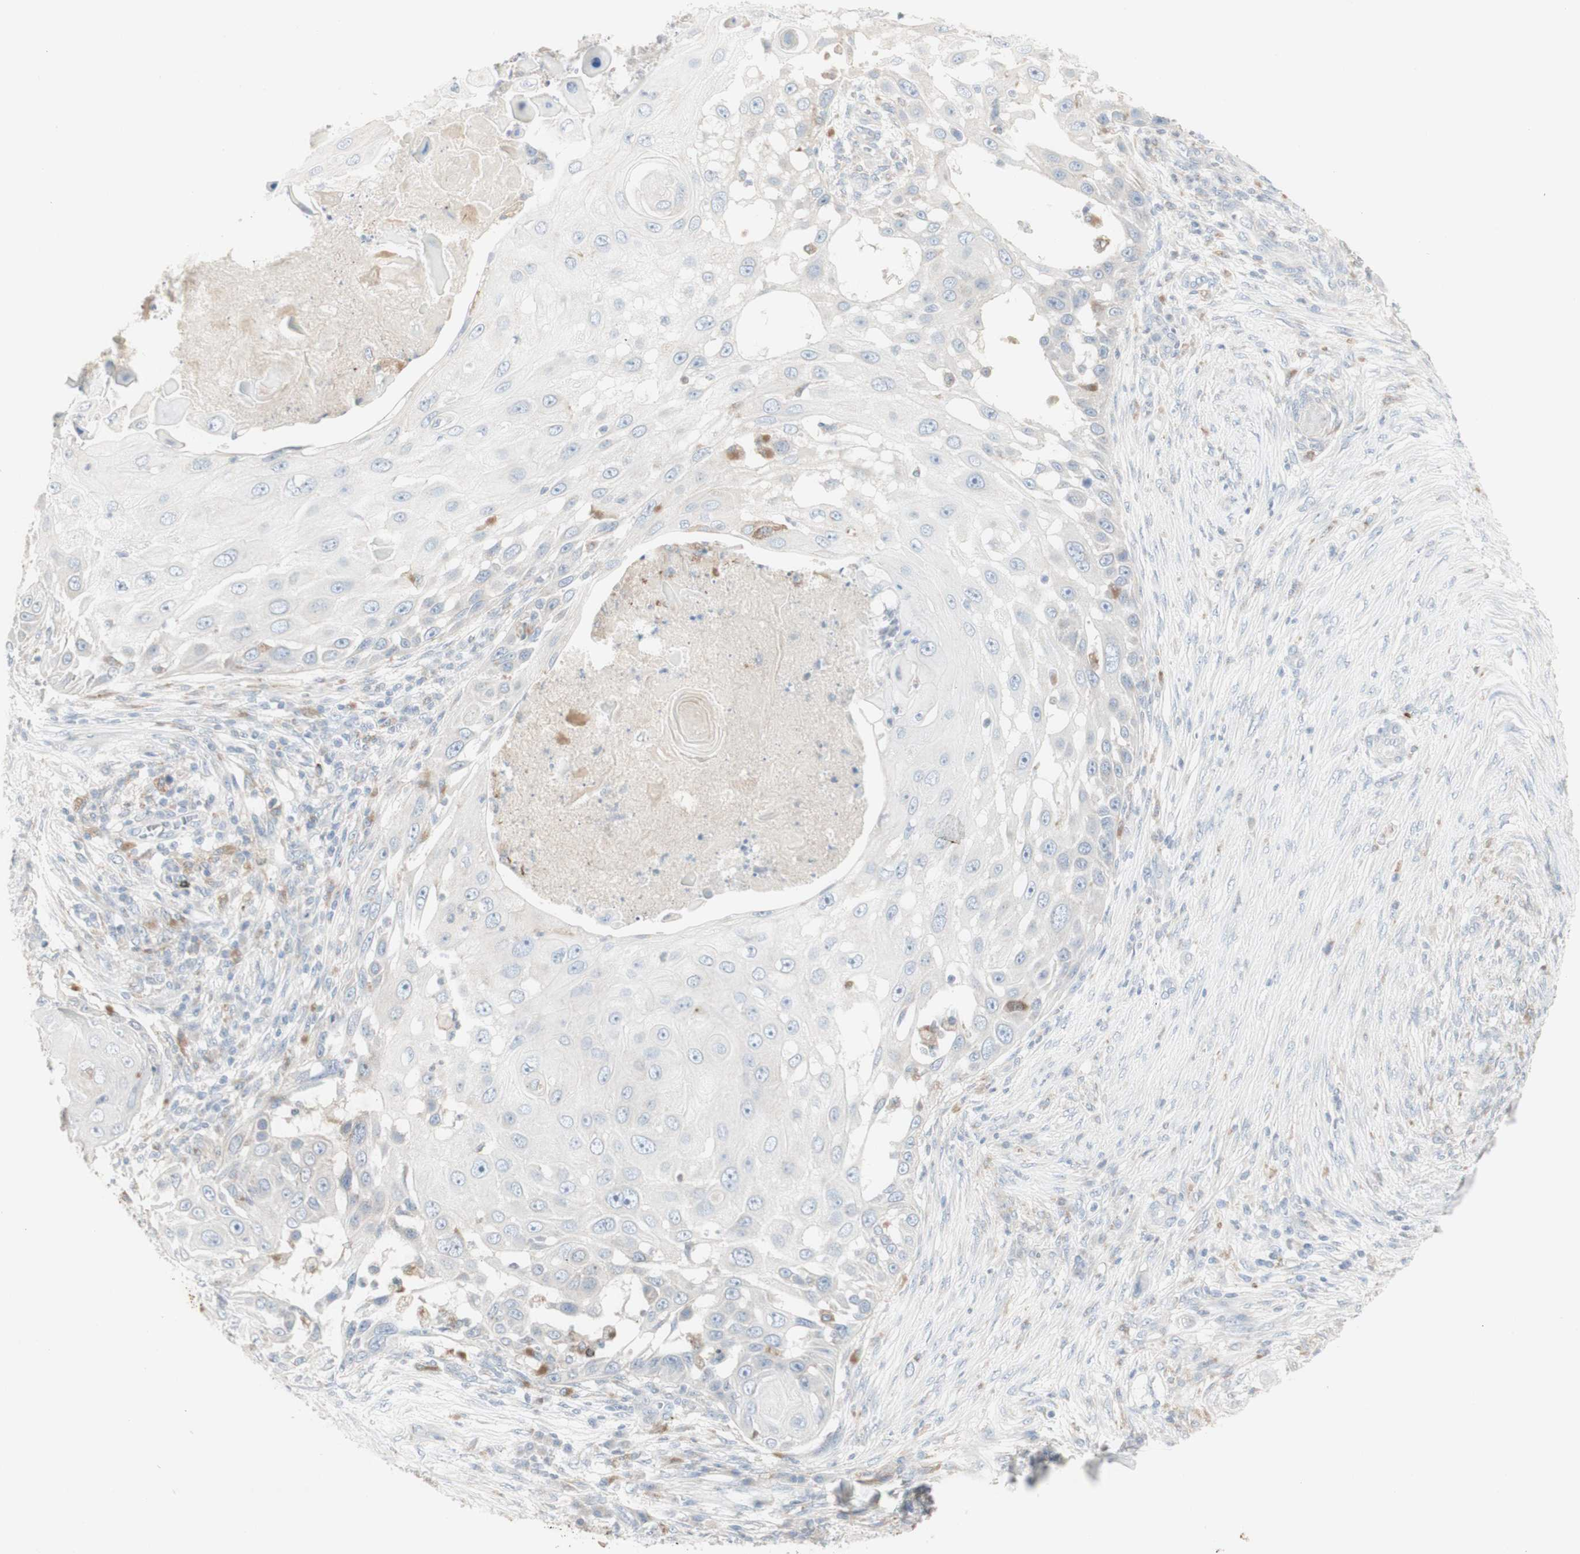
{"staining": {"intensity": "negative", "quantity": "none", "location": "none"}, "tissue": "skin cancer", "cell_type": "Tumor cells", "image_type": "cancer", "snomed": [{"axis": "morphology", "description": "Squamous cell carcinoma, NOS"}, {"axis": "topography", "description": "Skin"}], "caption": "Tumor cells show no significant positivity in squamous cell carcinoma (skin).", "gene": "ATP6V1B1", "patient": {"sex": "female", "age": 44}}